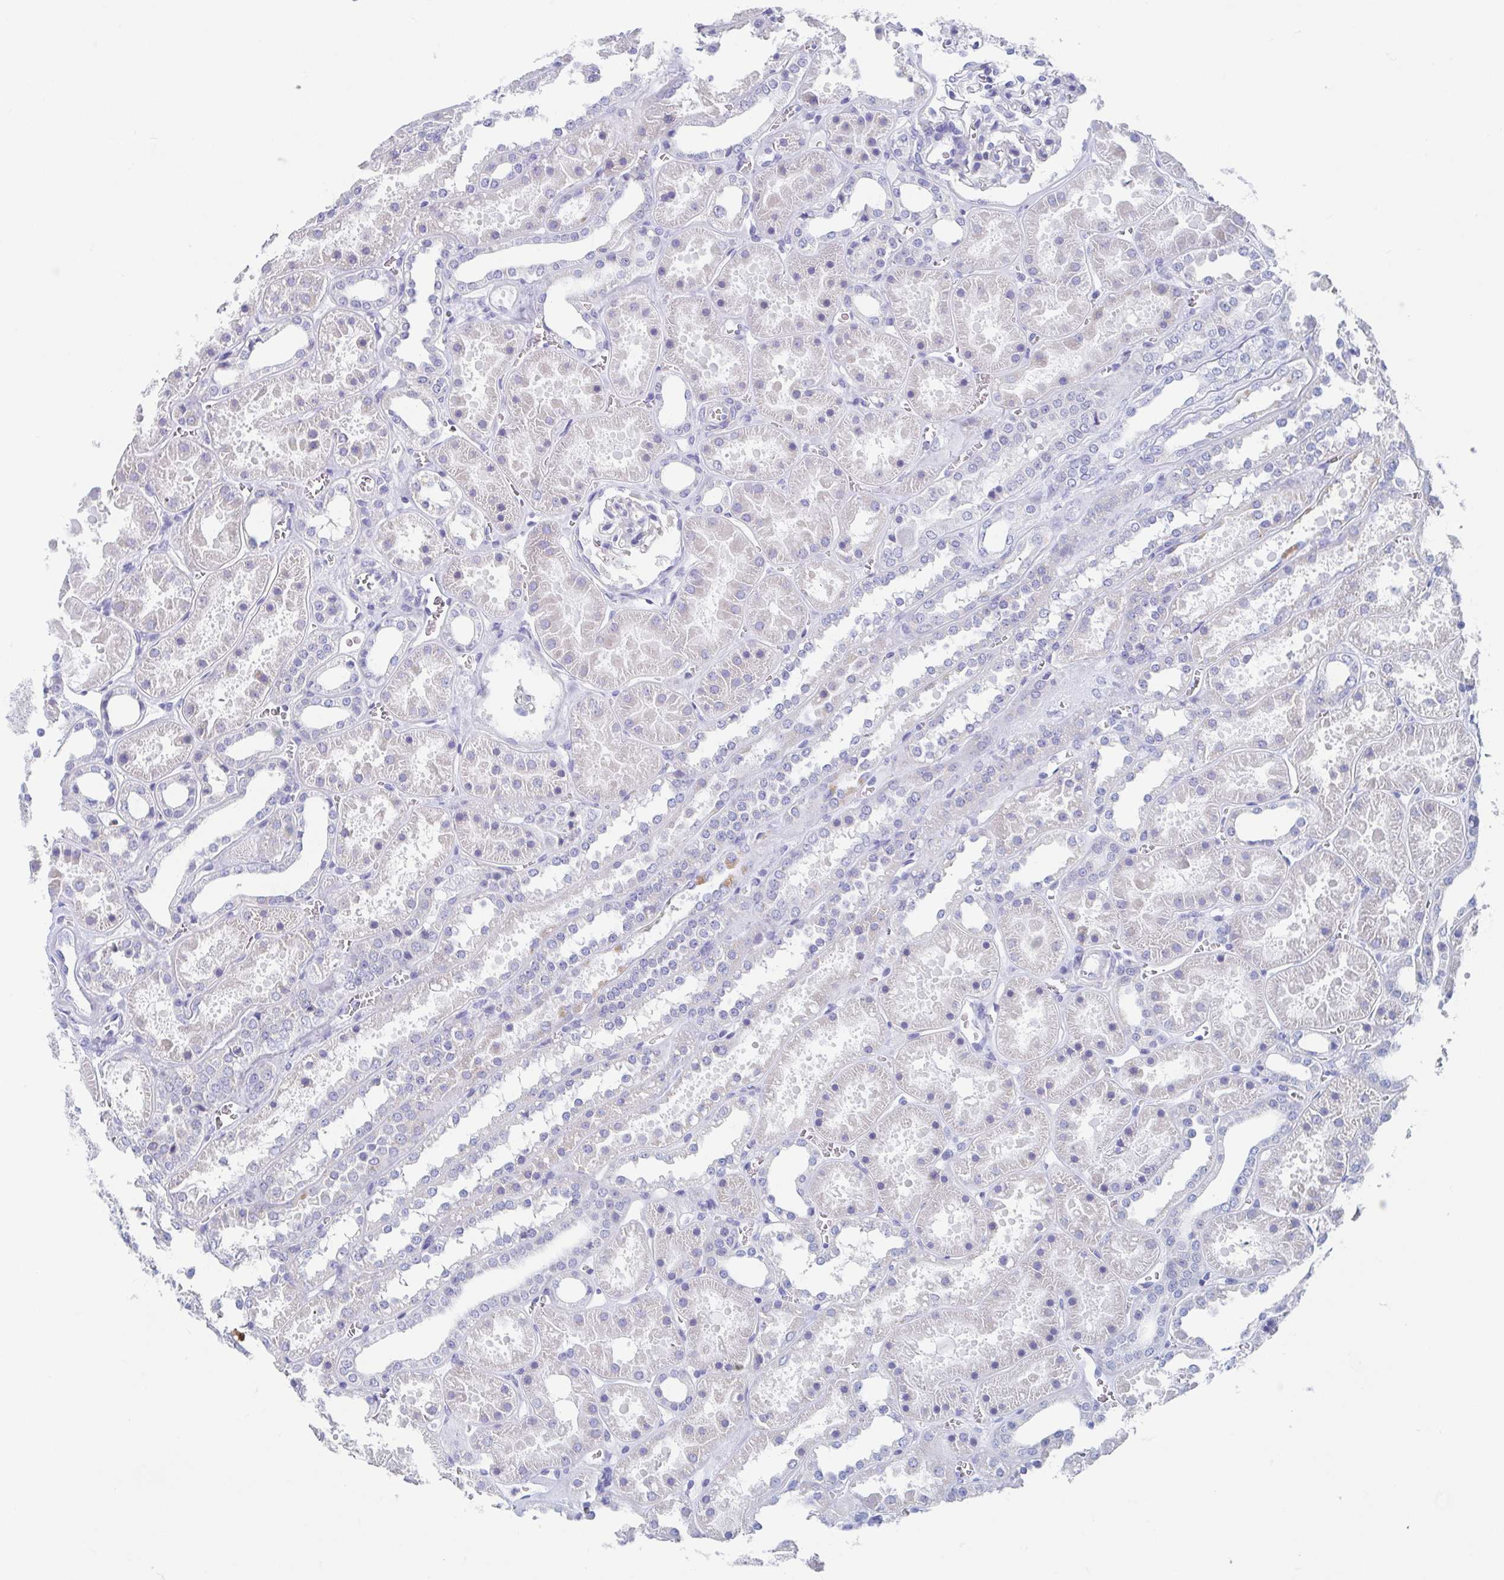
{"staining": {"intensity": "negative", "quantity": "none", "location": "none"}, "tissue": "kidney", "cell_type": "Cells in glomeruli", "image_type": "normal", "snomed": [{"axis": "morphology", "description": "Normal tissue, NOS"}, {"axis": "topography", "description": "Kidney"}], "caption": "High power microscopy image of an immunohistochemistry micrograph of normal kidney, revealing no significant expression in cells in glomeruli.", "gene": "SHCBP1L", "patient": {"sex": "female", "age": 41}}